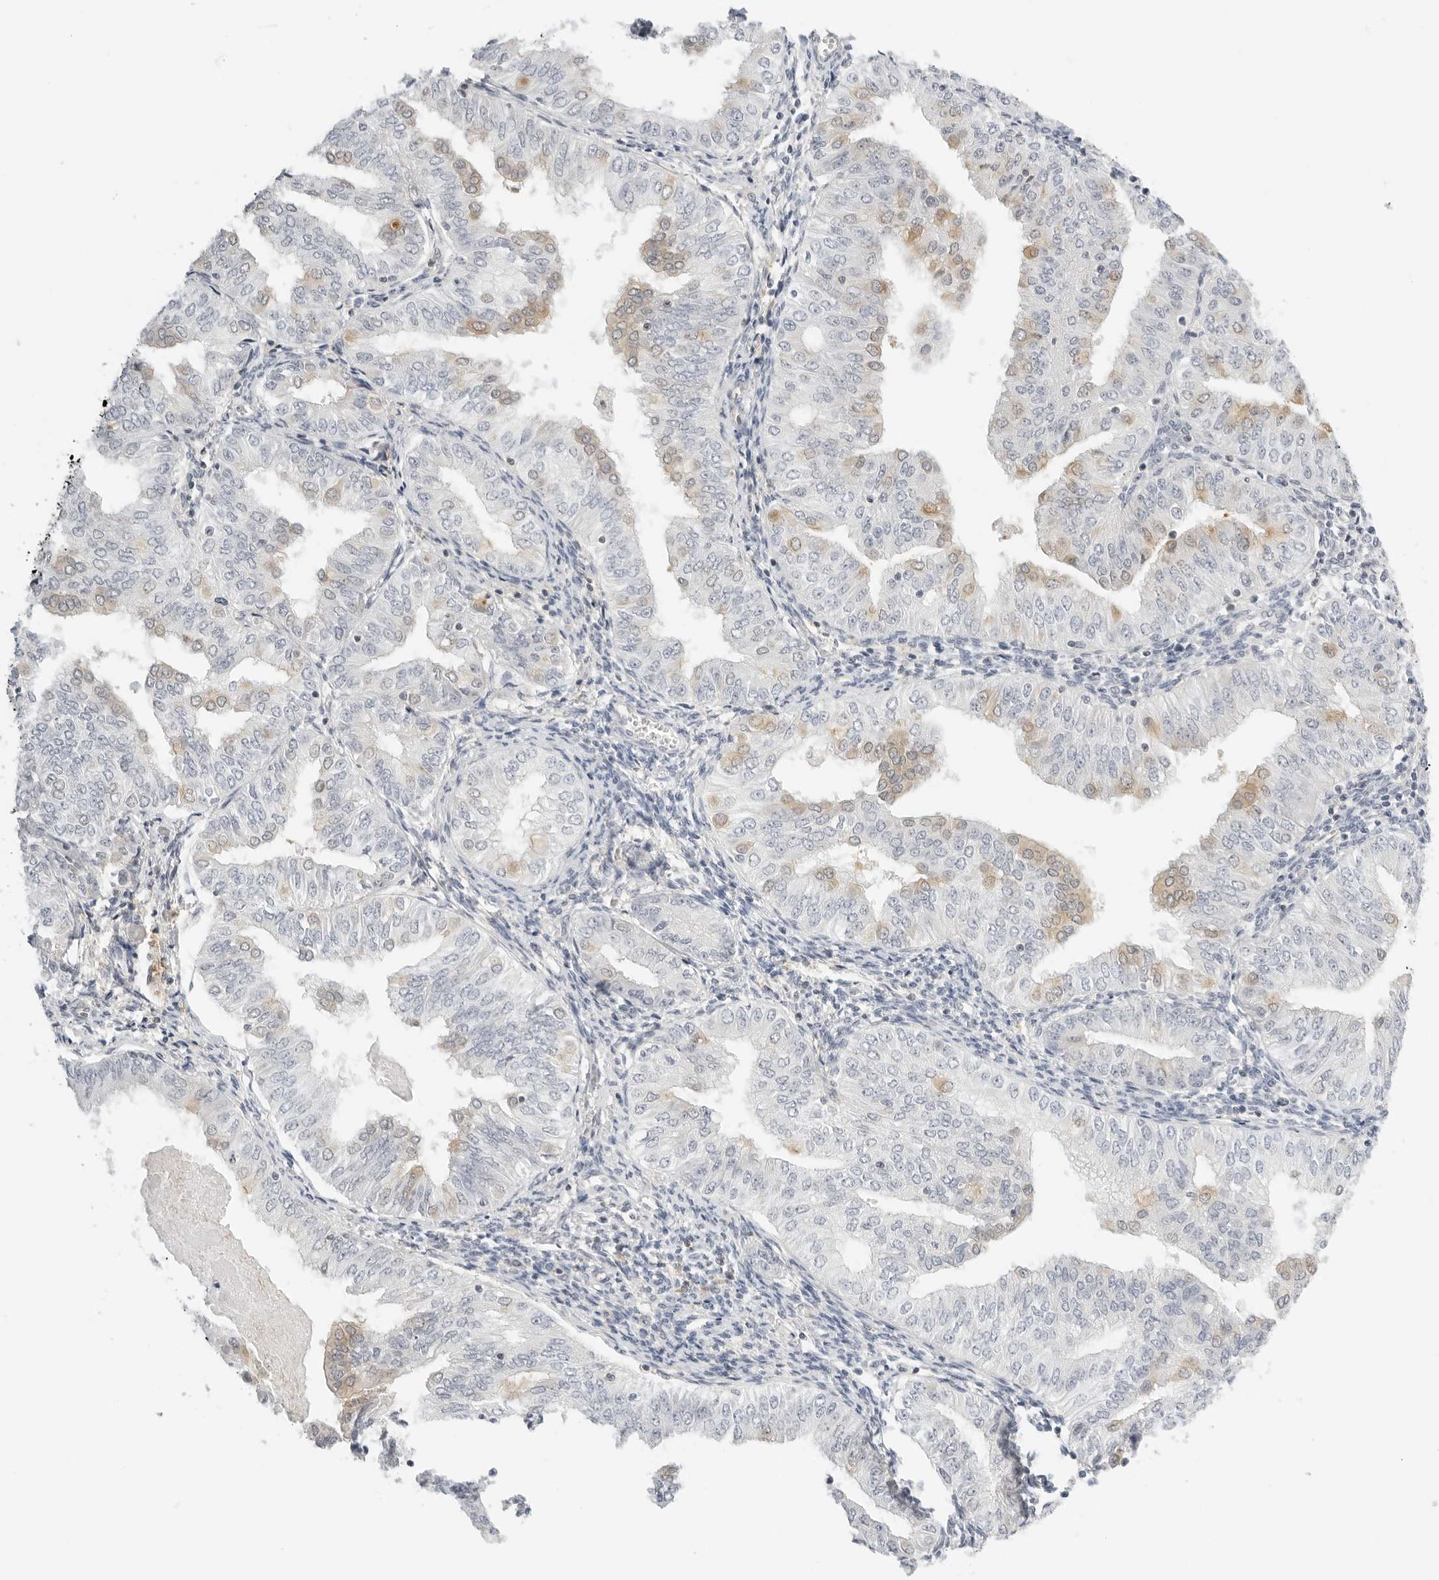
{"staining": {"intensity": "weak", "quantity": "<25%", "location": "cytoplasmic/membranous"}, "tissue": "endometrial cancer", "cell_type": "Tumor cells", "image_type": "cancer", "snomed": [{"axis": "morphology", "description": "Normal tissue, NOS"}, {"axis": "morphology", "description": "Adenocarcinoma, NOS"}, {"axis": "topography", "description": "Endometrium"}], "caption": "IHC micrograph of neoplastic tissue: human endometrial cancer stained with DAB (3,3'-diaminobenzidine) shows no significant protein positivity in tumor cells.", "gene": "OSCP1", "patient": {"sex": "female", "age": 53}}